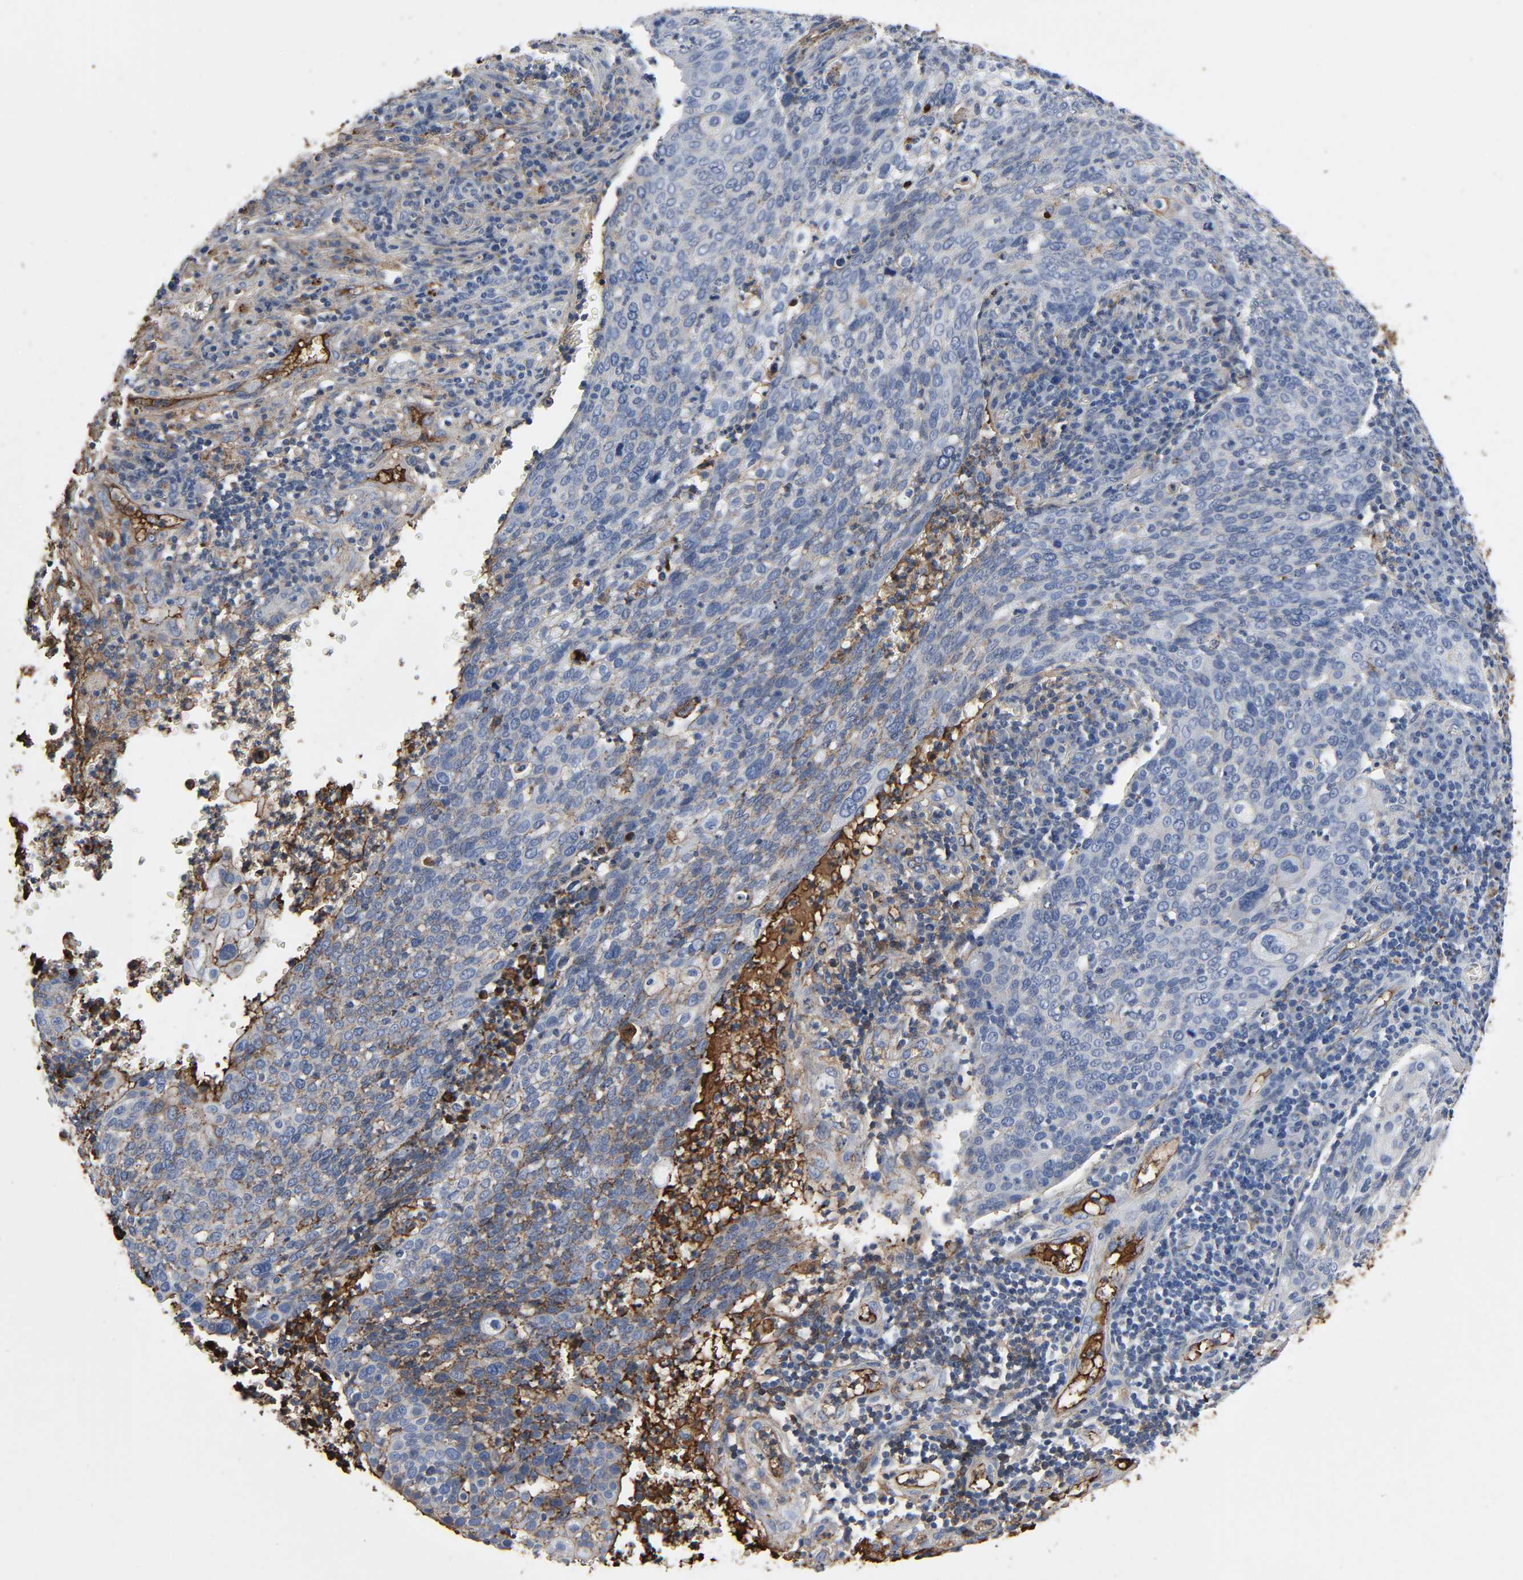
{"staining": {"intensity": "moderate", "quantity": "<25%", "location": "cytoplasmic/membranous"}, "tissue": "cervical cancer", "cell_type": "Tumor cells", "image_type": "cancer", "snomed": [{"axis": "morphology", "description": "Squamous cell carcinoma, NOS"}, {"axis": "topography", "description": "Cervix"}], "caption": "Protein expression analysis of human cervical squamous cell carcinoma reveals moderate cytoplasmic/membranous positivity in approximately <25% of tumor cells. (brown staining indicates protein expression, while blue staining denotes nuclei).", "gene": "C3", "patient": {"sex": "female", "age": 40}}